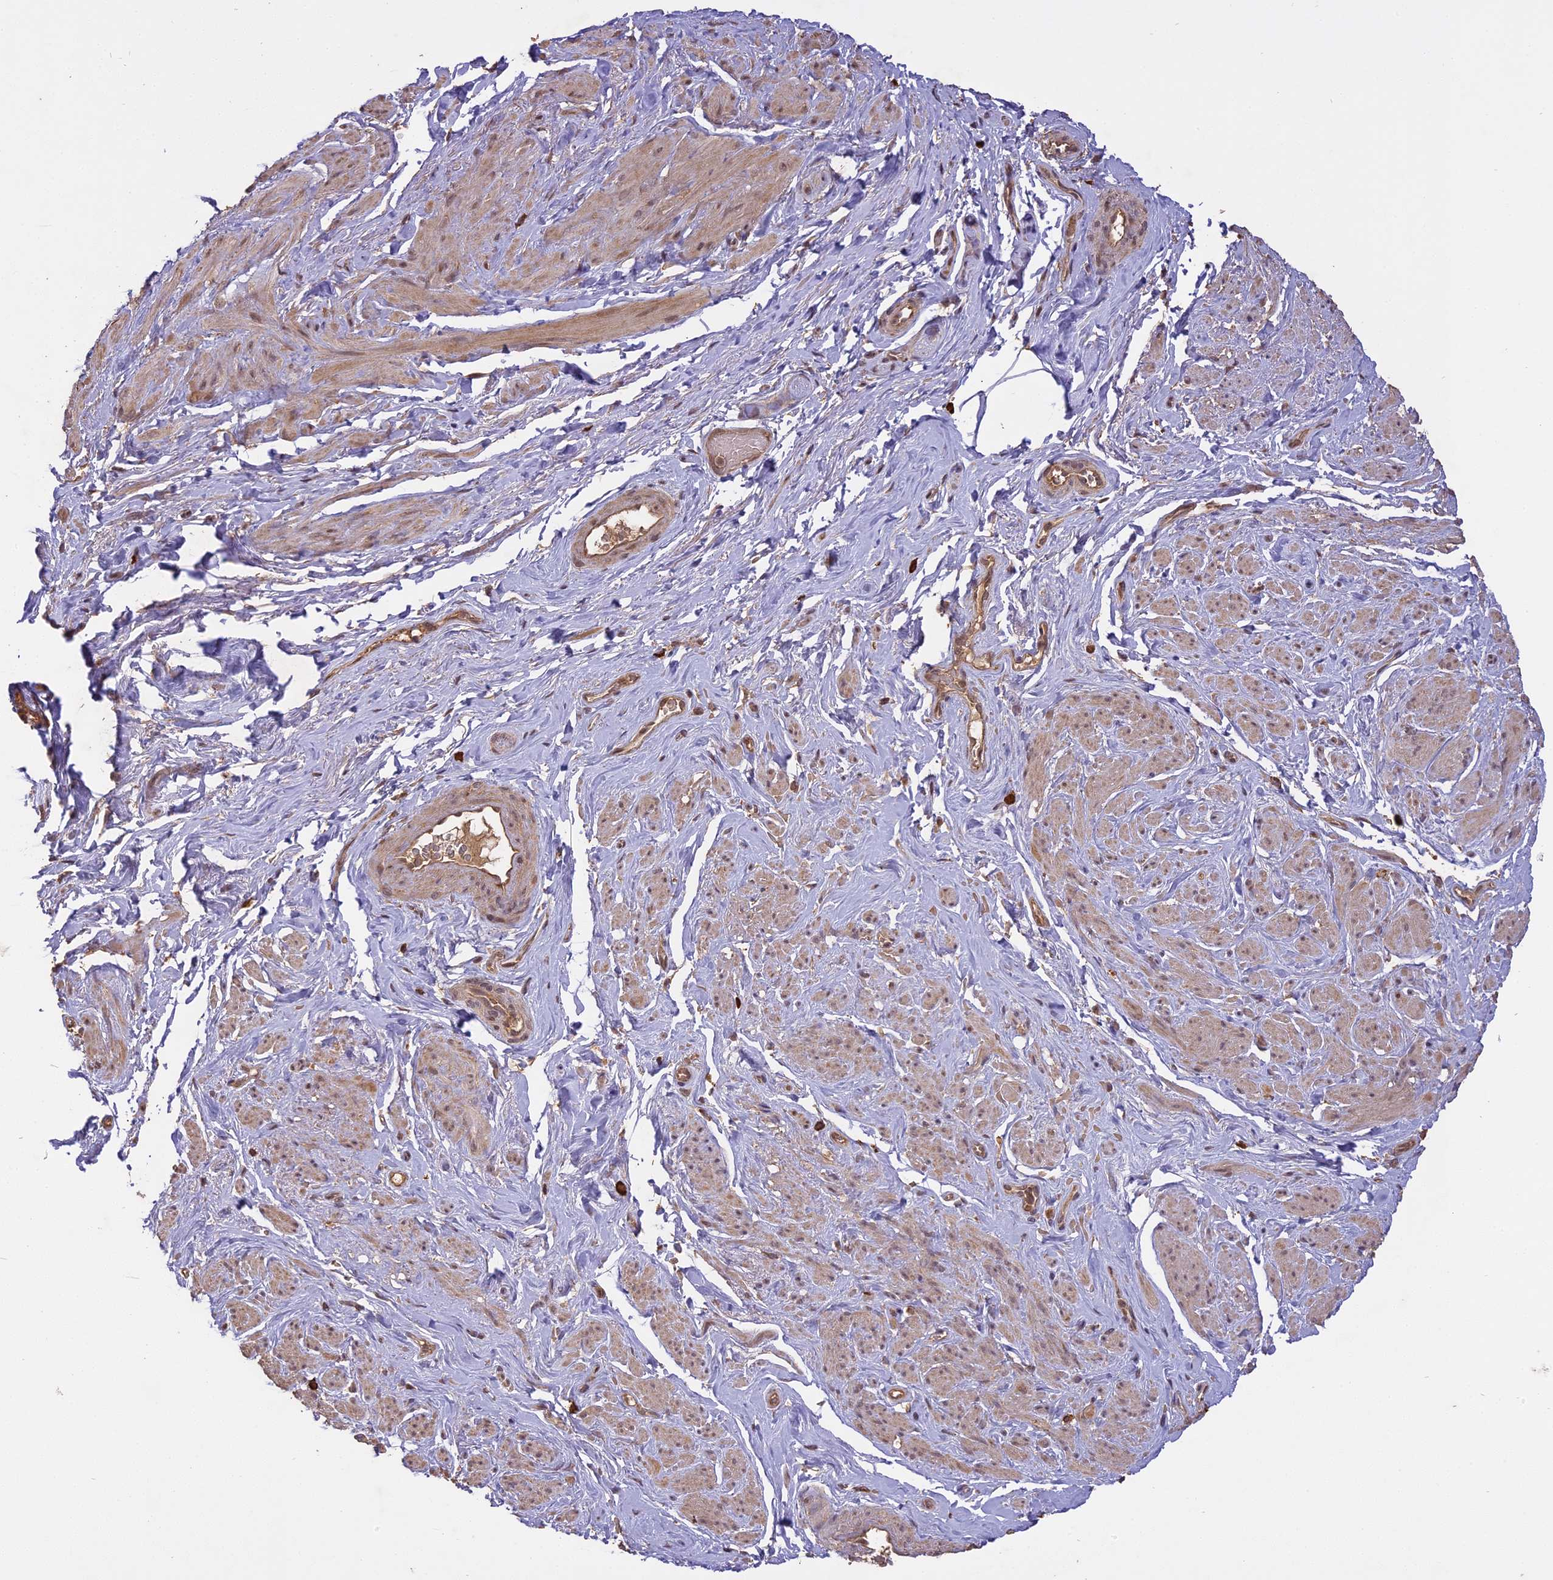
{"staining": {"intensity": "weak", "quantity": "25%-75%", "location": "cytoplasmic/membranous"}, "tissue": "smooth muscle", "cell_type": "Smooth muscle cells", "image_type": "normal", "snomed": [{"axis": "morphology", "description": "Normal tissue, NOS"}, {"axis": "topography", "description": "Smooth muscle"}, {"axis": "topography", "description": "Peripheral nerve tissue"}], "caption": "Smooth muscle cells display weak cytoplasmic/membranous staining in about 25%-75% of cells in unremarkable smooth muscle. (DAB IHC with brightfield microscopy, high magnification).", "gene": "TIGD7", "patient": {"sex": "male", "age": 69}}